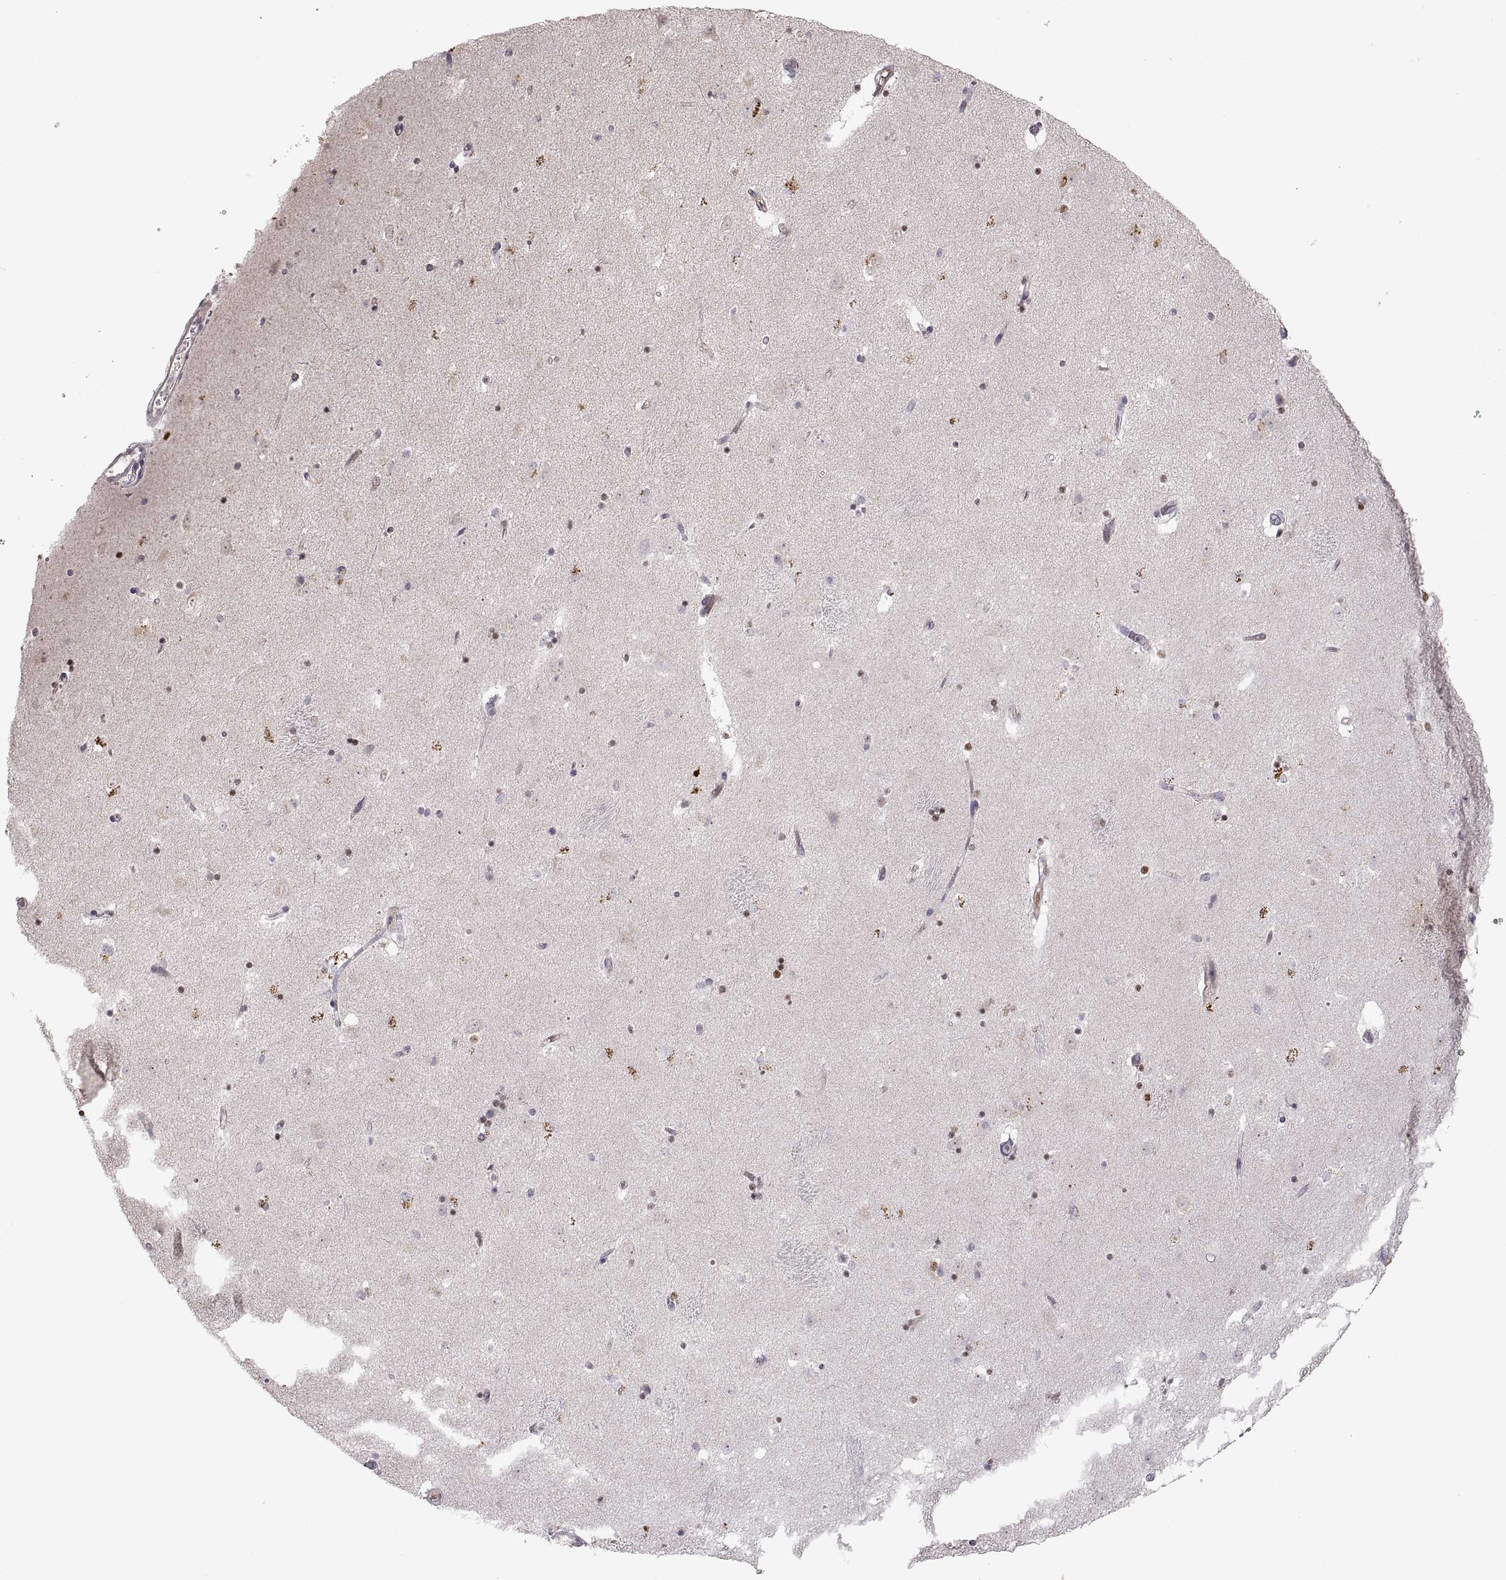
{"staining": {"intensity": "moderate", "quantity": "<25%", "location": "nuclear"}, "tissue": "caudate", "cell_type": "Glial cells", "image_type": "normal", "snomed": [{"axis": "morphology", "description": "Normal tissue, NOS"}, {"axis": "topography", "description": "Lateral ventricle wall"}], "caption": "DAB immunohistochemical staining of unremarkable human caudate displays moderate nuclear protein staining in approximately <25% of glial cells. Nuclei are stained in blue.", "gene": "ADAM11", "patient": {"sex": "male", "age": 51}}